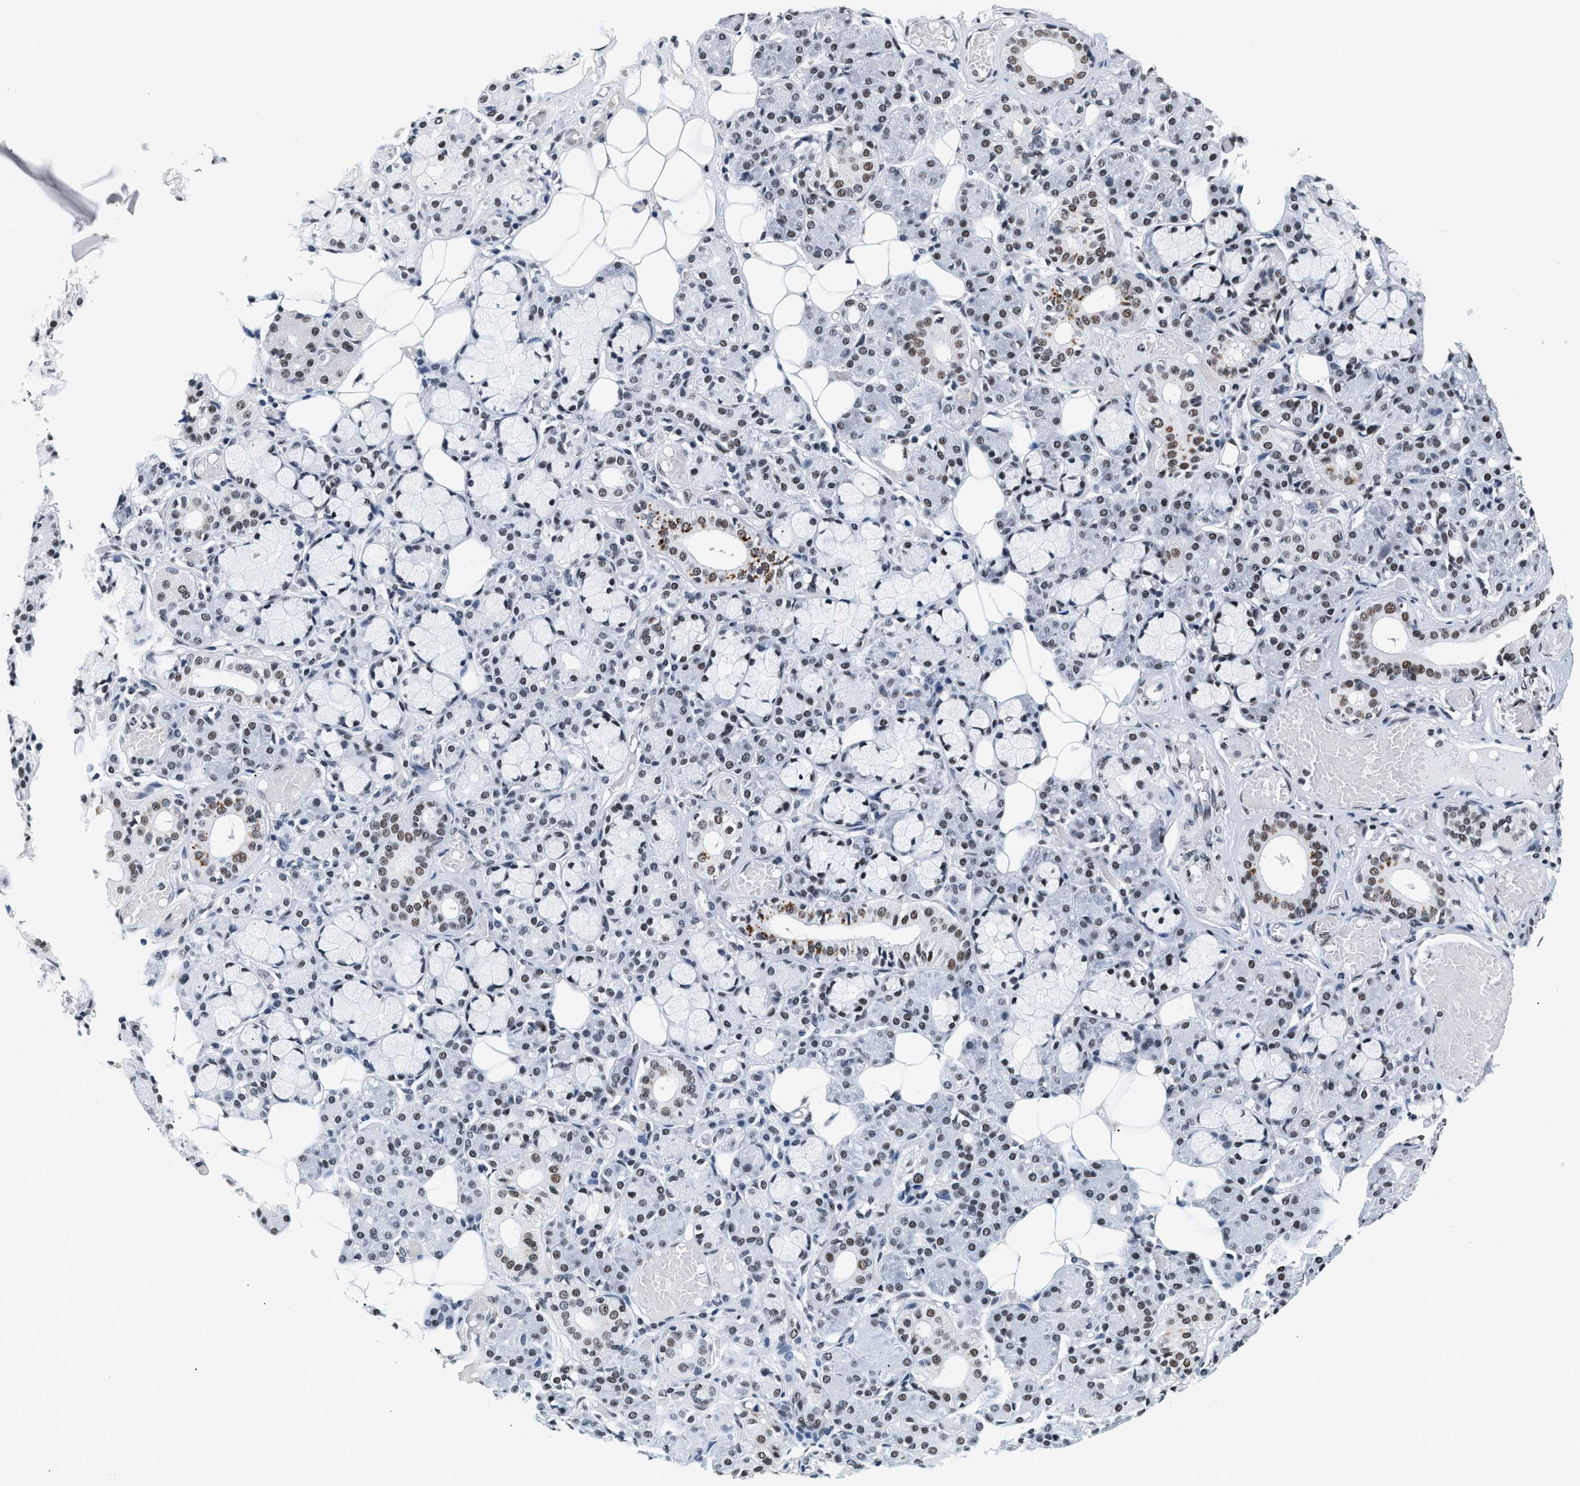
{"staining": {"intensity": "moderate", "quantity": "25%-75%", "location": "nuclear"}, "tissue": "salivary gland", "cell_type": "Glandular cells", "image_type": "normal", "snomed": [{"axis": "morphology", "description": "Normal tissue, NOS"}, {"axis": "topography", "description": "Salivary gland"}], "caption": "Protein expression analysis of benign salivary gland demonstrates moderate nuclear staining in about 25%-75% of glandular cells.", "gene": "RAD50", "patient": {"sex": "male", "age": 63}}